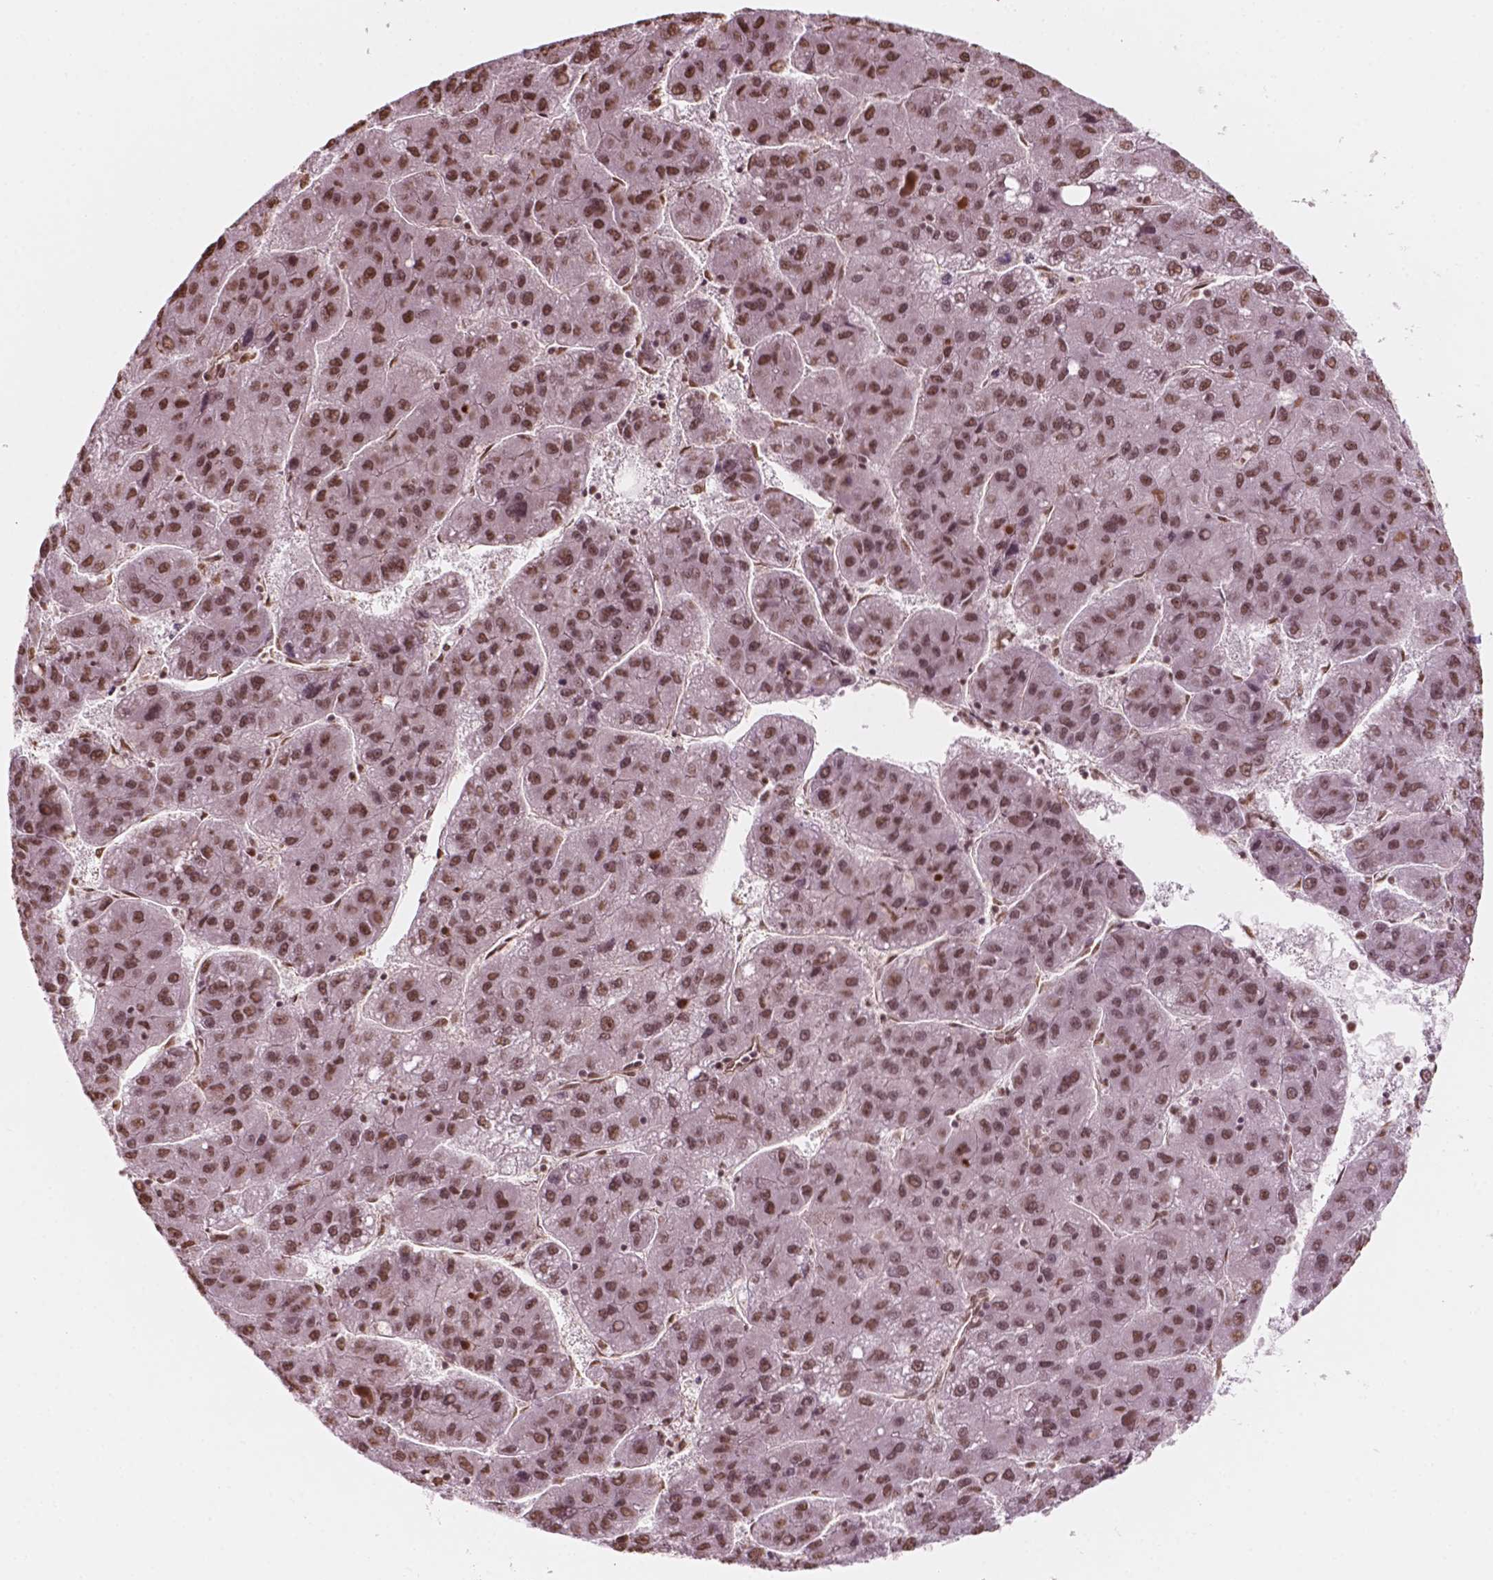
{"staining": {"intensity": "moderate", "quantity": ">75%", "location": "nuclear"}, "tissue": "liver cancer", "cell_type": "Tumor cells", "image_type": "cancer", "snomed": [{"axis": "morphology", "description": "Carcinoma, Hepatocellular, NOS"}, {"axis": "topography", "description": "Liver"}], "caption": "A medium amount of moderate nuclear positivity is identified in about >75% of tumor cells in liver cancer tissue. The protein is stained brown, and the nuclei are stained in blue (DAB (3,3'-diaminobenzidine) IHC with brightfield microscopy, high magnification).", "gene": "GTF3C5", "patient": {"sex": "female", "age": 82}}